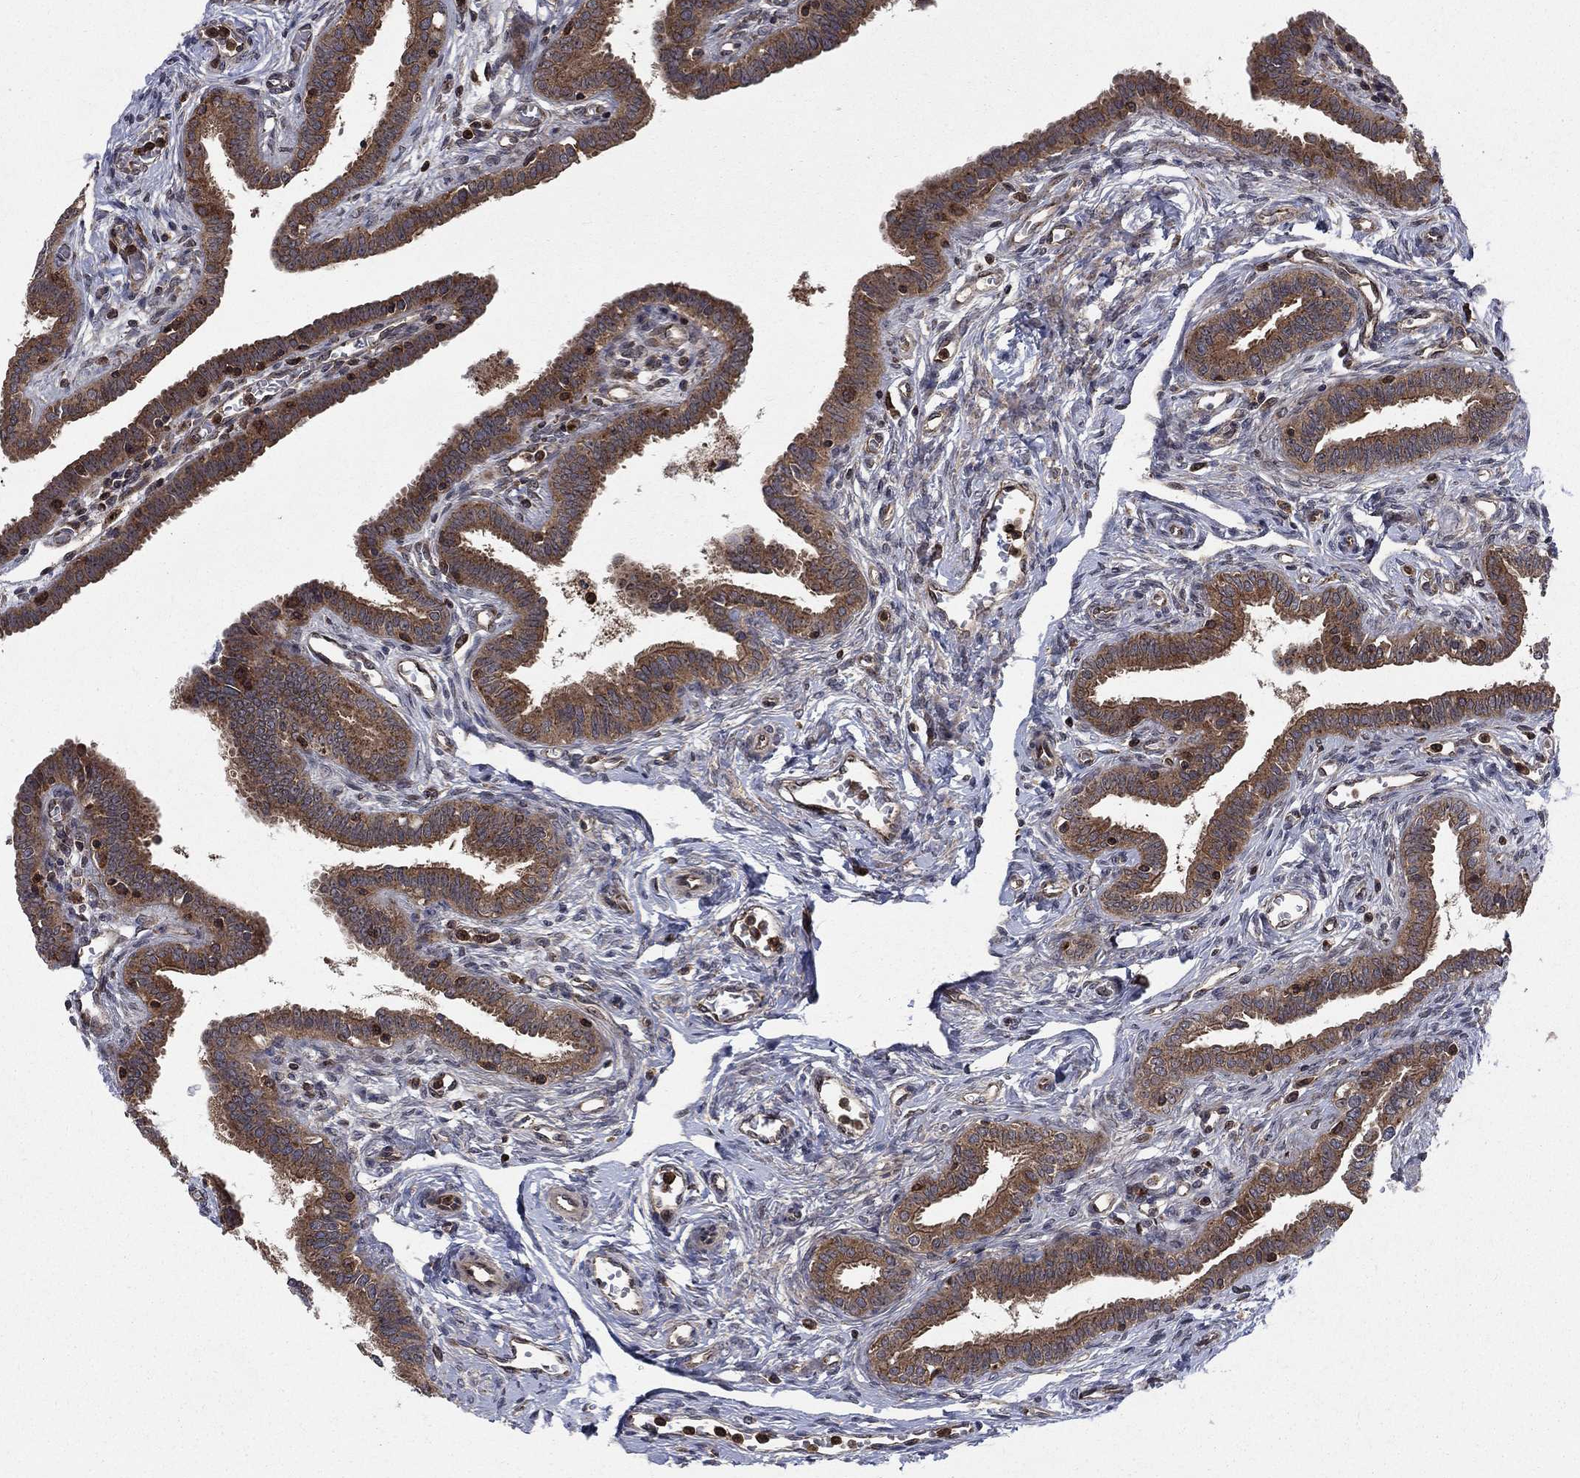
{"staining": {"intensity": "strong", "quantity": ">75%", "location": "cytoplasmic/membranous"}, "tissue": "fallopian tube", "cell_type": "Glandular cells", "image_type": "normal", "snomed": [{"axis": "morphology", "description": "Normal tissue, NOS"}, {"axis": "morphology", "description": "Carcinoma, endometroid"}, {"axis": "topography", "description": "Fallopian tube"}, {"axis": "topography", "description": "Ovary"}], "caption": "The photomicrograph demonstrates immunohistochemical staining of unremarkable fallopian tube. There is strong cytoplasmic/membranous expression is identified in about >75% of glandular cells. Using DAB (brown) and hematoxylin (blue) stains, captured at high magnification using brightfield microscopy.", "gene": "IFI35", "patient": {"sex": "female", "age": 42}}